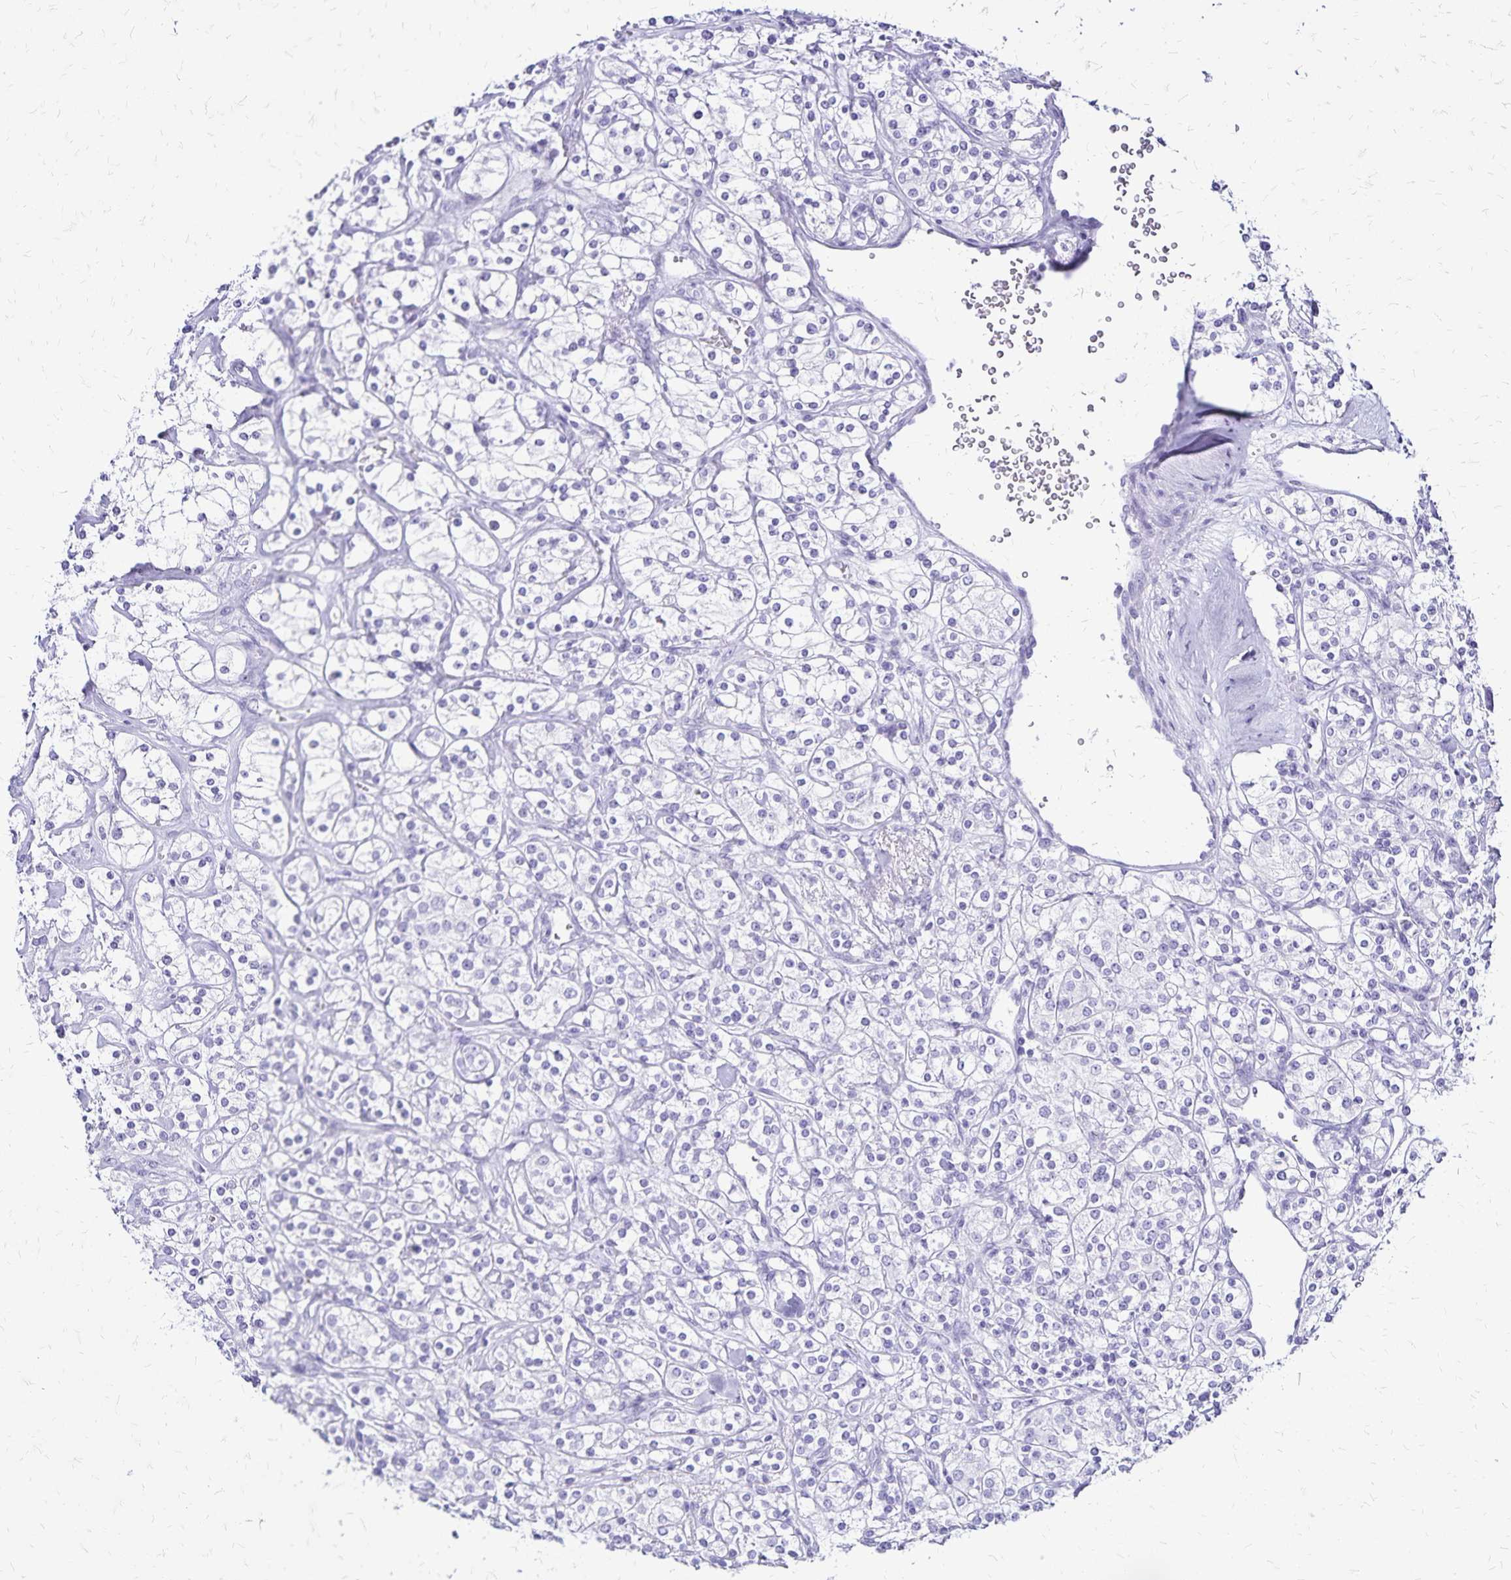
{"staining": {"intensity": "negative", "quantity": "none", "location": "none"}, "tissue": "renal cancer", "cell_type": "Tumor cells", "image_type": "cancer", "snomed": [{"axis": "morphology", "description": "Adenocarcinoma, NOS"}, {"axis": "topography", "description": "Kidney"}], "caption": "Immunohistochemistry (IHC) histopathology image of renal cancer (adenocarcinoma) stained for a protein (brown), which shows no staining in tumor cells. (DAB (3,3'-diaminobenzidine) immunohistochemistry, high magnification).", "gene": "LIN28B", "patient": {"sex": "male", "age": 77}}